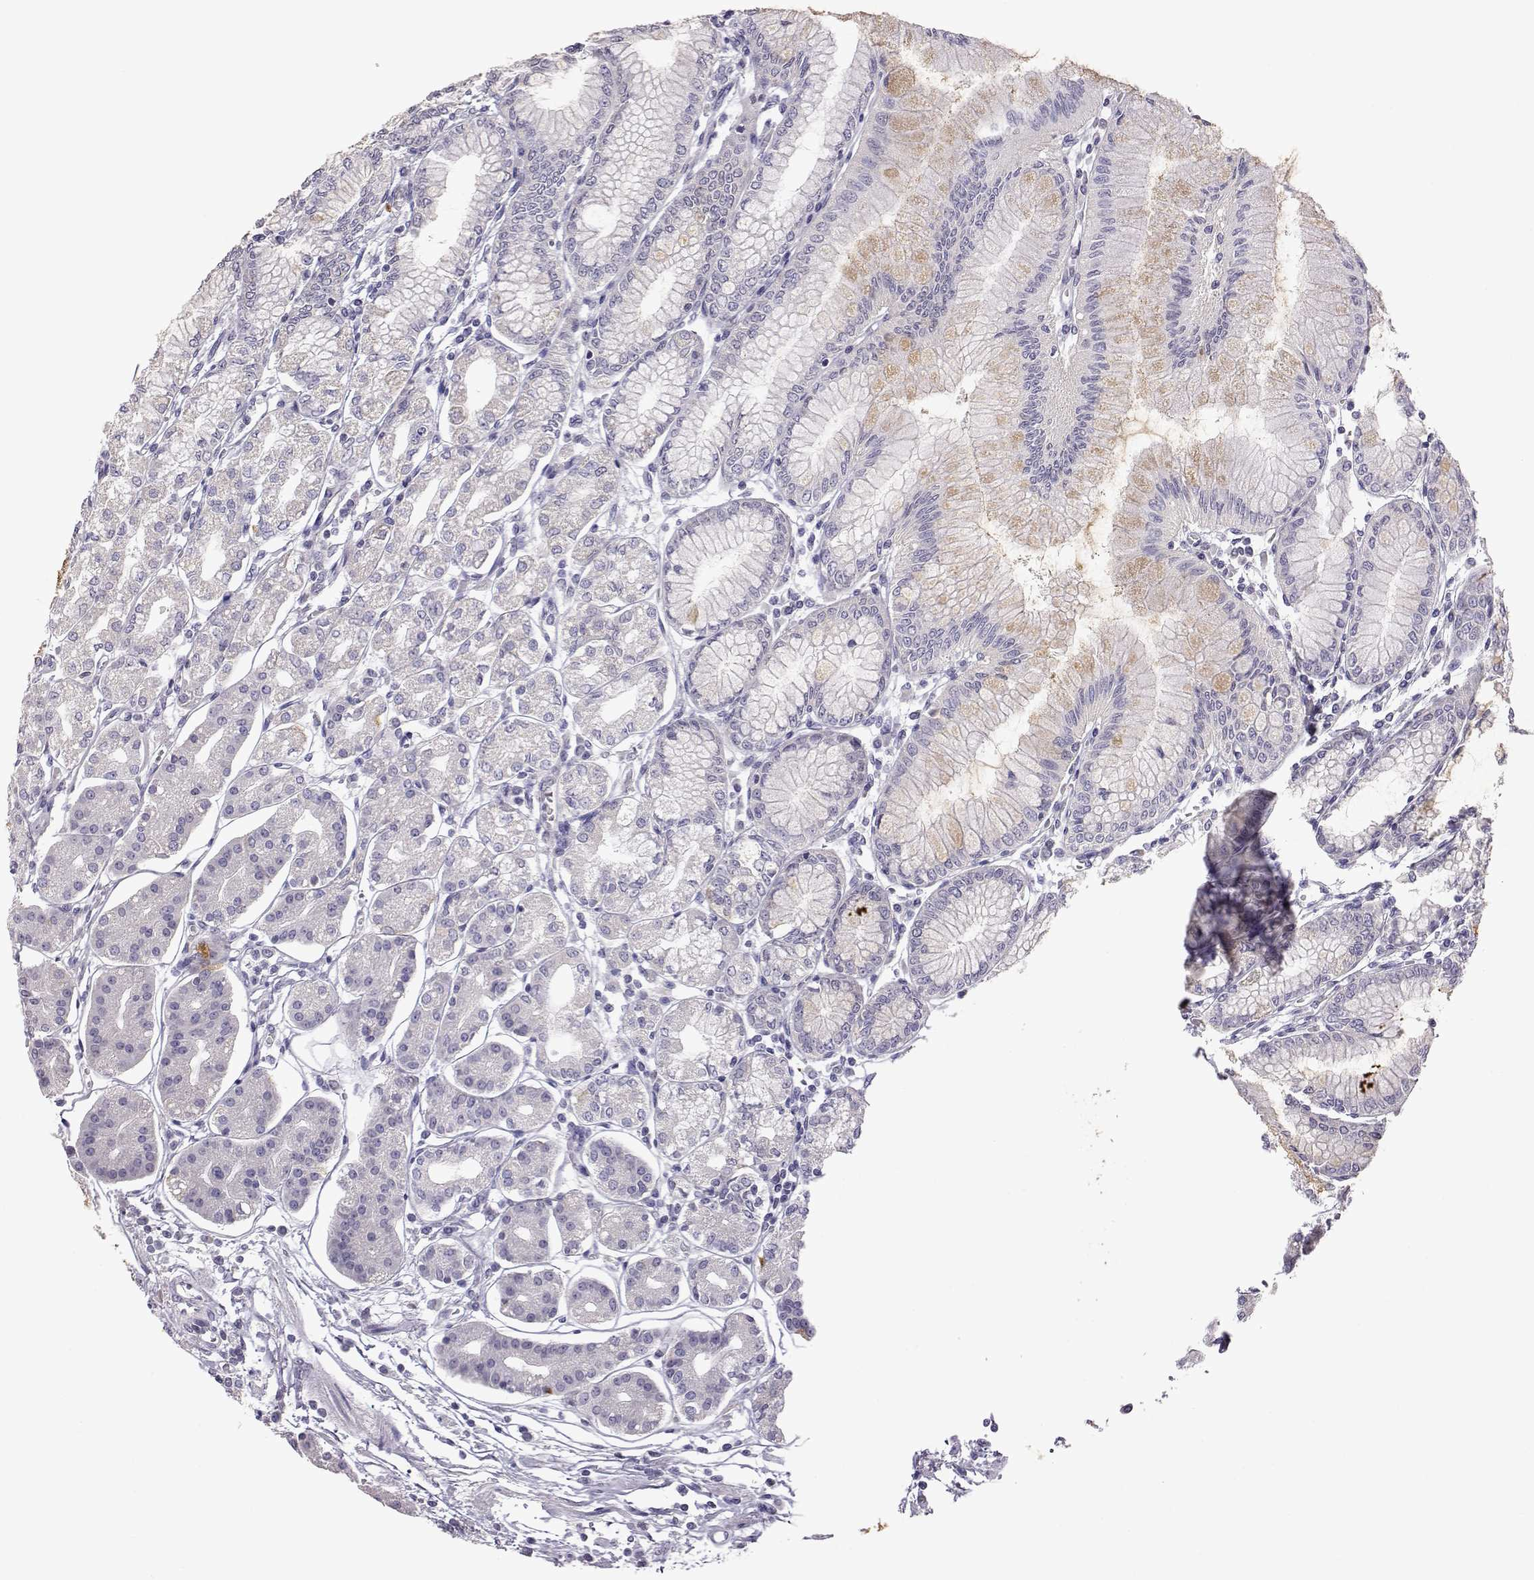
{"staining": {"intensity": "weak", "quantity": "<25%", "location": "cytoplasmic/membranous"}, "tissue": "stomach", "cell_type": "Glandular cells", "image_type": "normal", "snomed": [{"axis": "morphology", "description": "Normal tissue, NOS"}, {"axis": "topography", "description": "Skeletal muscle"}, {"axis": "topography", "description": "Stomach"}], "caption": "Micrograph shows no significant protein expression in glandular cells of normal stomach. Brightfield microscopy of immunohistochemistry (IHC) stained with DAB (brown) and hematoxylin (blue), captured at high magnification.", "gene": "VGF", "patient": {"sex": "female", "age": 57}}